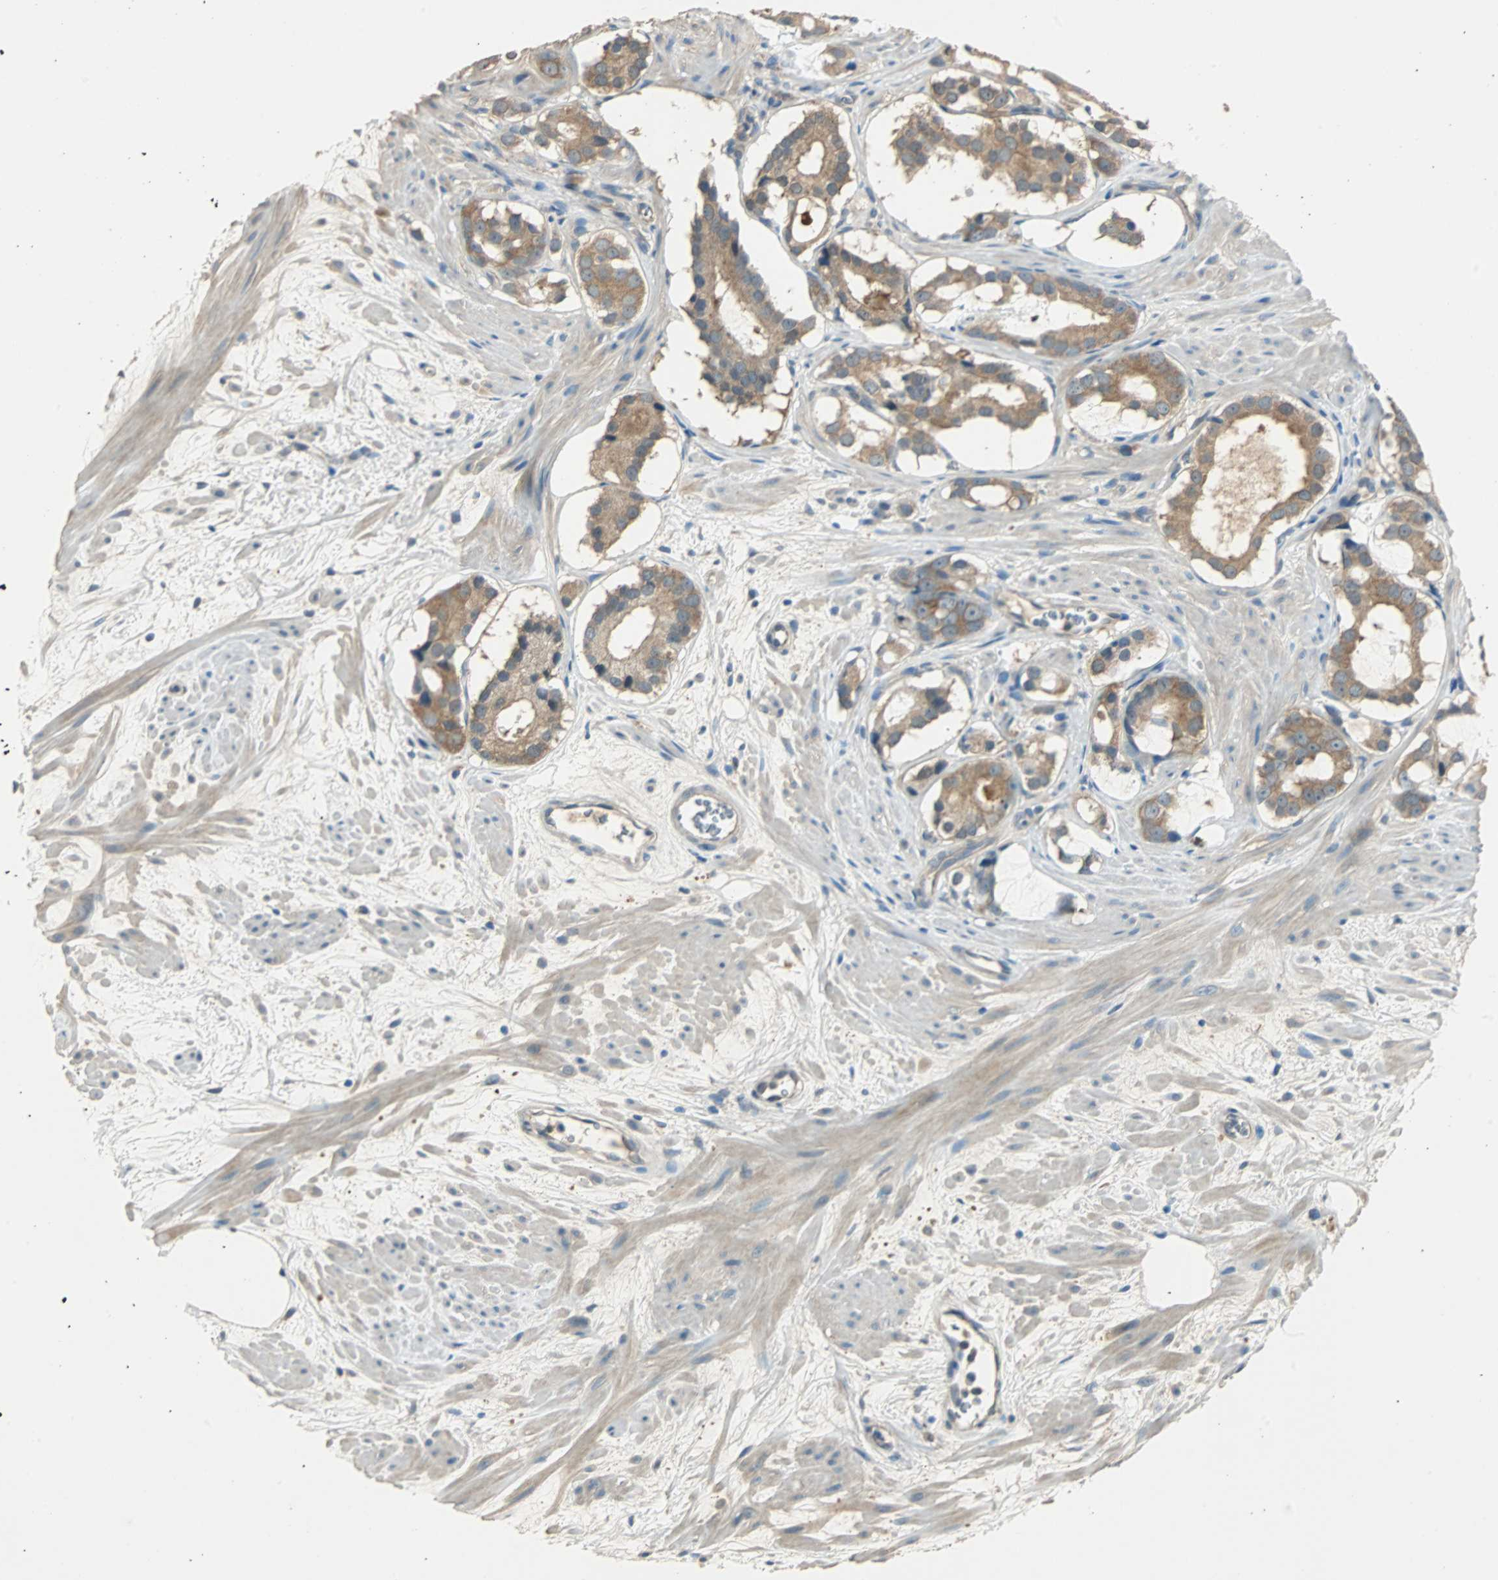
{"staining": {"intensity": "moderate", "quantity": ">75%", "location": "cytoplasmic/membranous"}, "tissue": "prostate cancer", "cell_type": "Tumor cells", "image_type": "cancer", "snomed": [{"axis": "morphology", "description": "Adenocarcinoma, Low grade"}, {"axis": "topography", "description": "Prostate"}], "caption": "DAB immunohistochemical staining of prostate cancer shows moderate cytoplasmic/membranous protein expression in approximately >75% of tumor cells.", "gene": "ABHD2", "patient": {"sex": "male", "age": 57}}